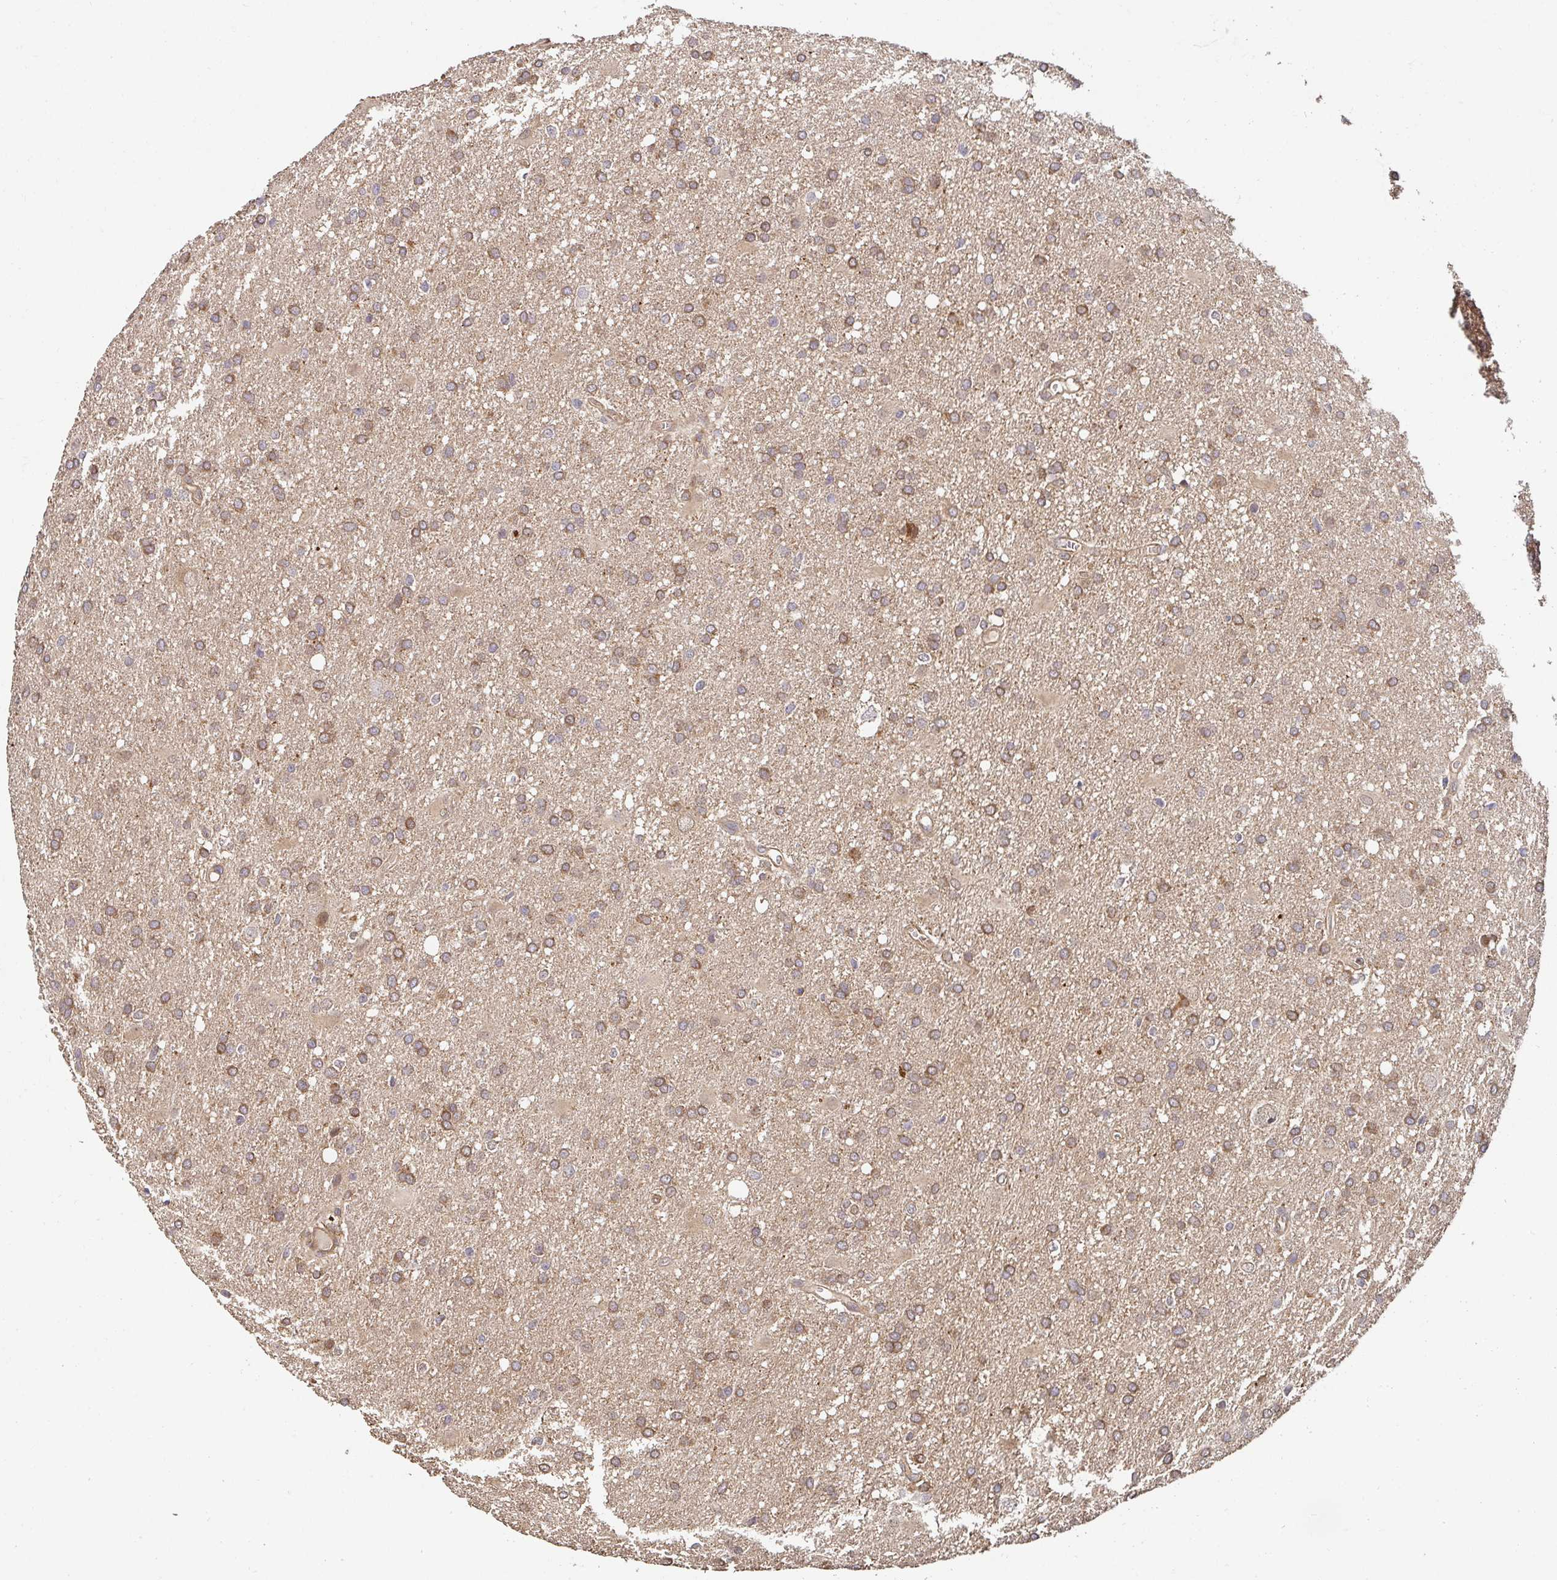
{"staining": {"intensity": "moderate", "quantity": ">75%", "location": "cytoplasmic/membranous"}, "tissue": "glioma", "cell_type": "Tumor cells", "image_type": "cancer", "snomed": [{"axis": "morphology", "description": "Glioma, malignant, Low grade"}, {"axis": "topography", "description": "Brain"}], "caption": "The immunohistochemical stain highlights moderate cytoplasmic/membranous expression in tumor cells of glioma tissue.", "gene": "APBB1", "patient": {"sex": "male", "age": 66}}